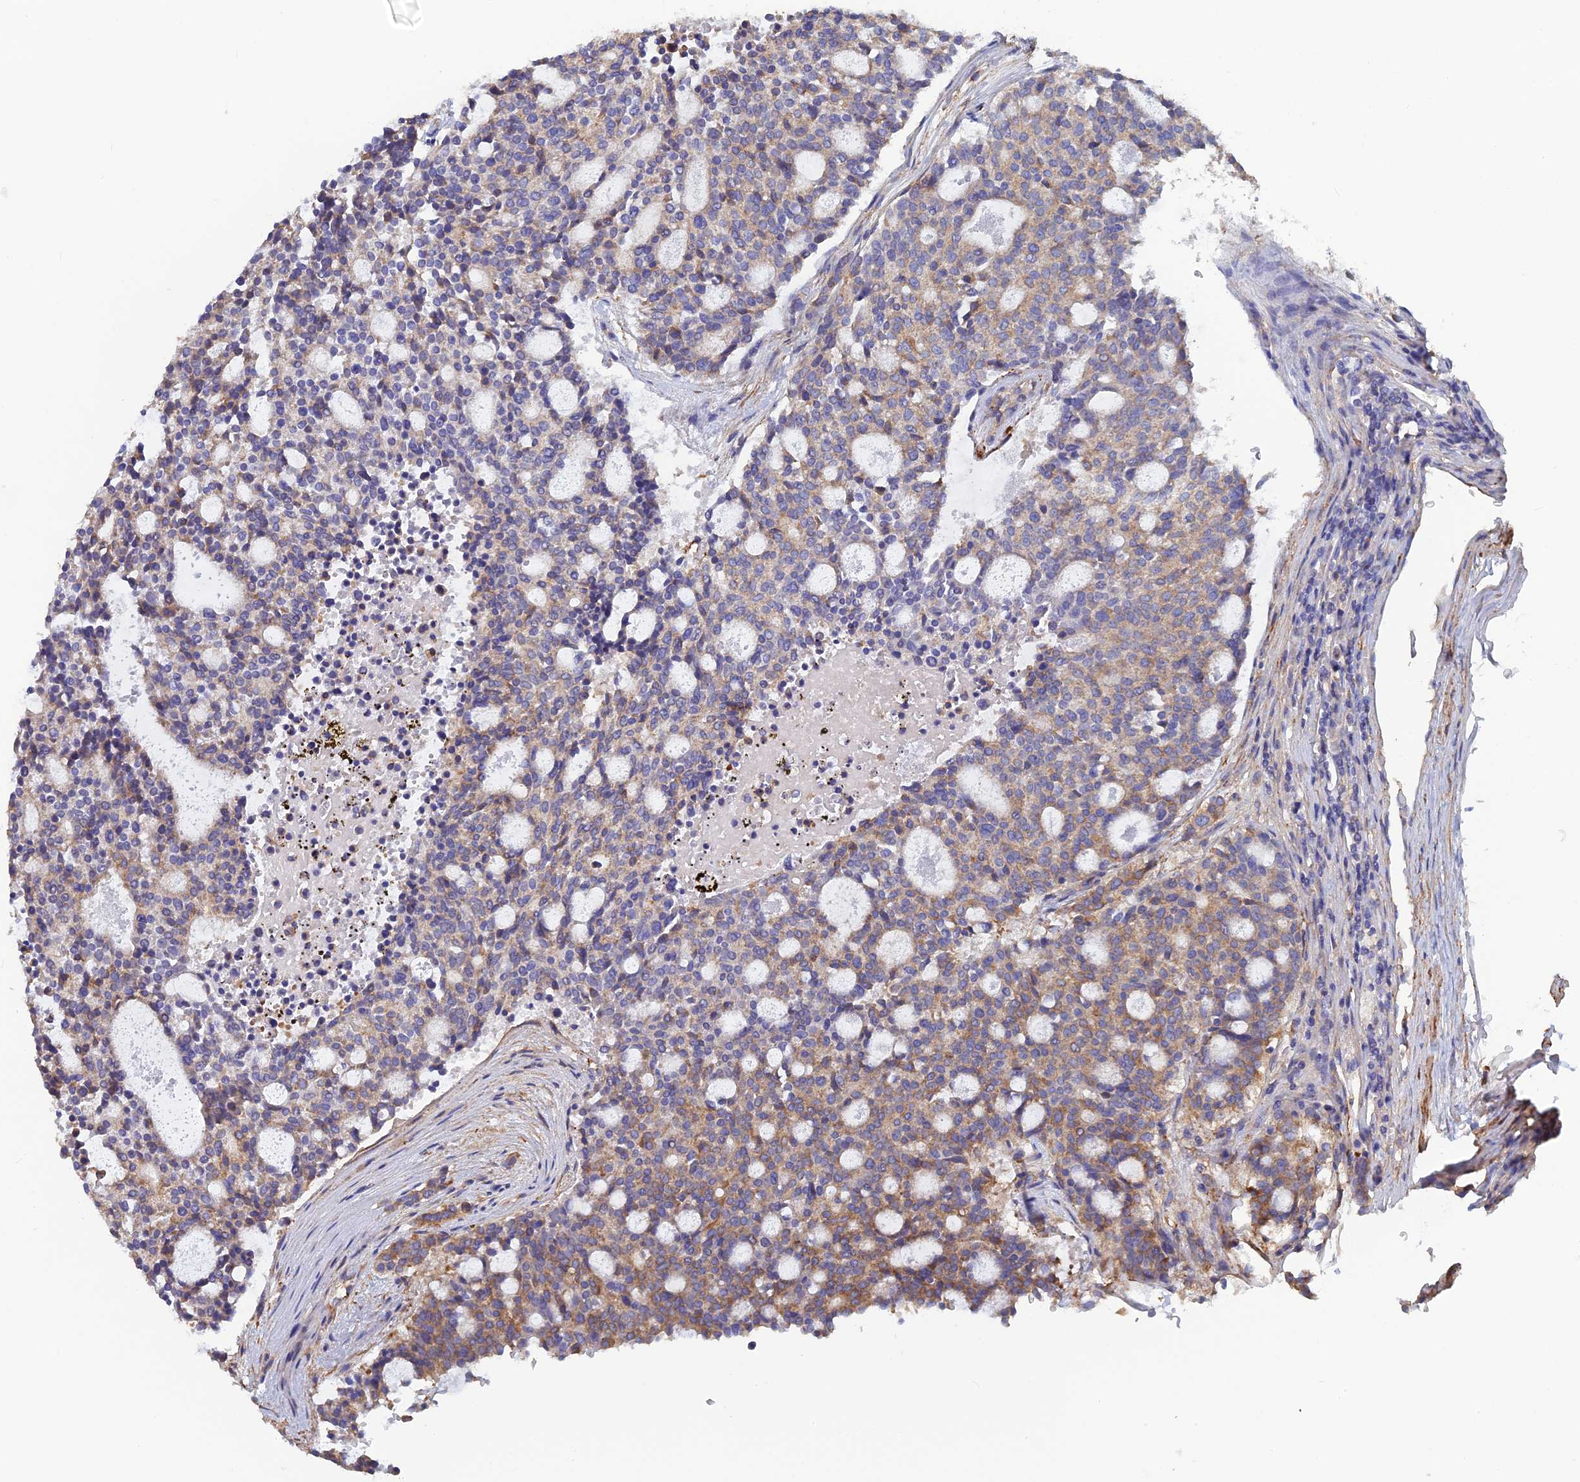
{"staining": {"intensity": "moderate", "quantity": "25%-75%", "location": "cytoplasmic/membranous"}, "tissue": "carcinoid", "cell_type": "Tumor cells", "image_type": "cancer", "snomed": [{"axis": "morphology", "description": "Carcinoid, malignant, NOS"}, {"axis": "topography", "description": "Pancreas"}], "caption": "High-power microscopy captured an IHC histopathology image of carcinoid, revealing moderate cytoplasmic/membranous staining in about 25%-75% of tumor cells. (DAB (3,3'-diaminobenzidine) IHC, brown staining for protein, blue staining for nuclei).", "gene": "PCDHA5", "patient": {"sex": "female", "age": 54}}